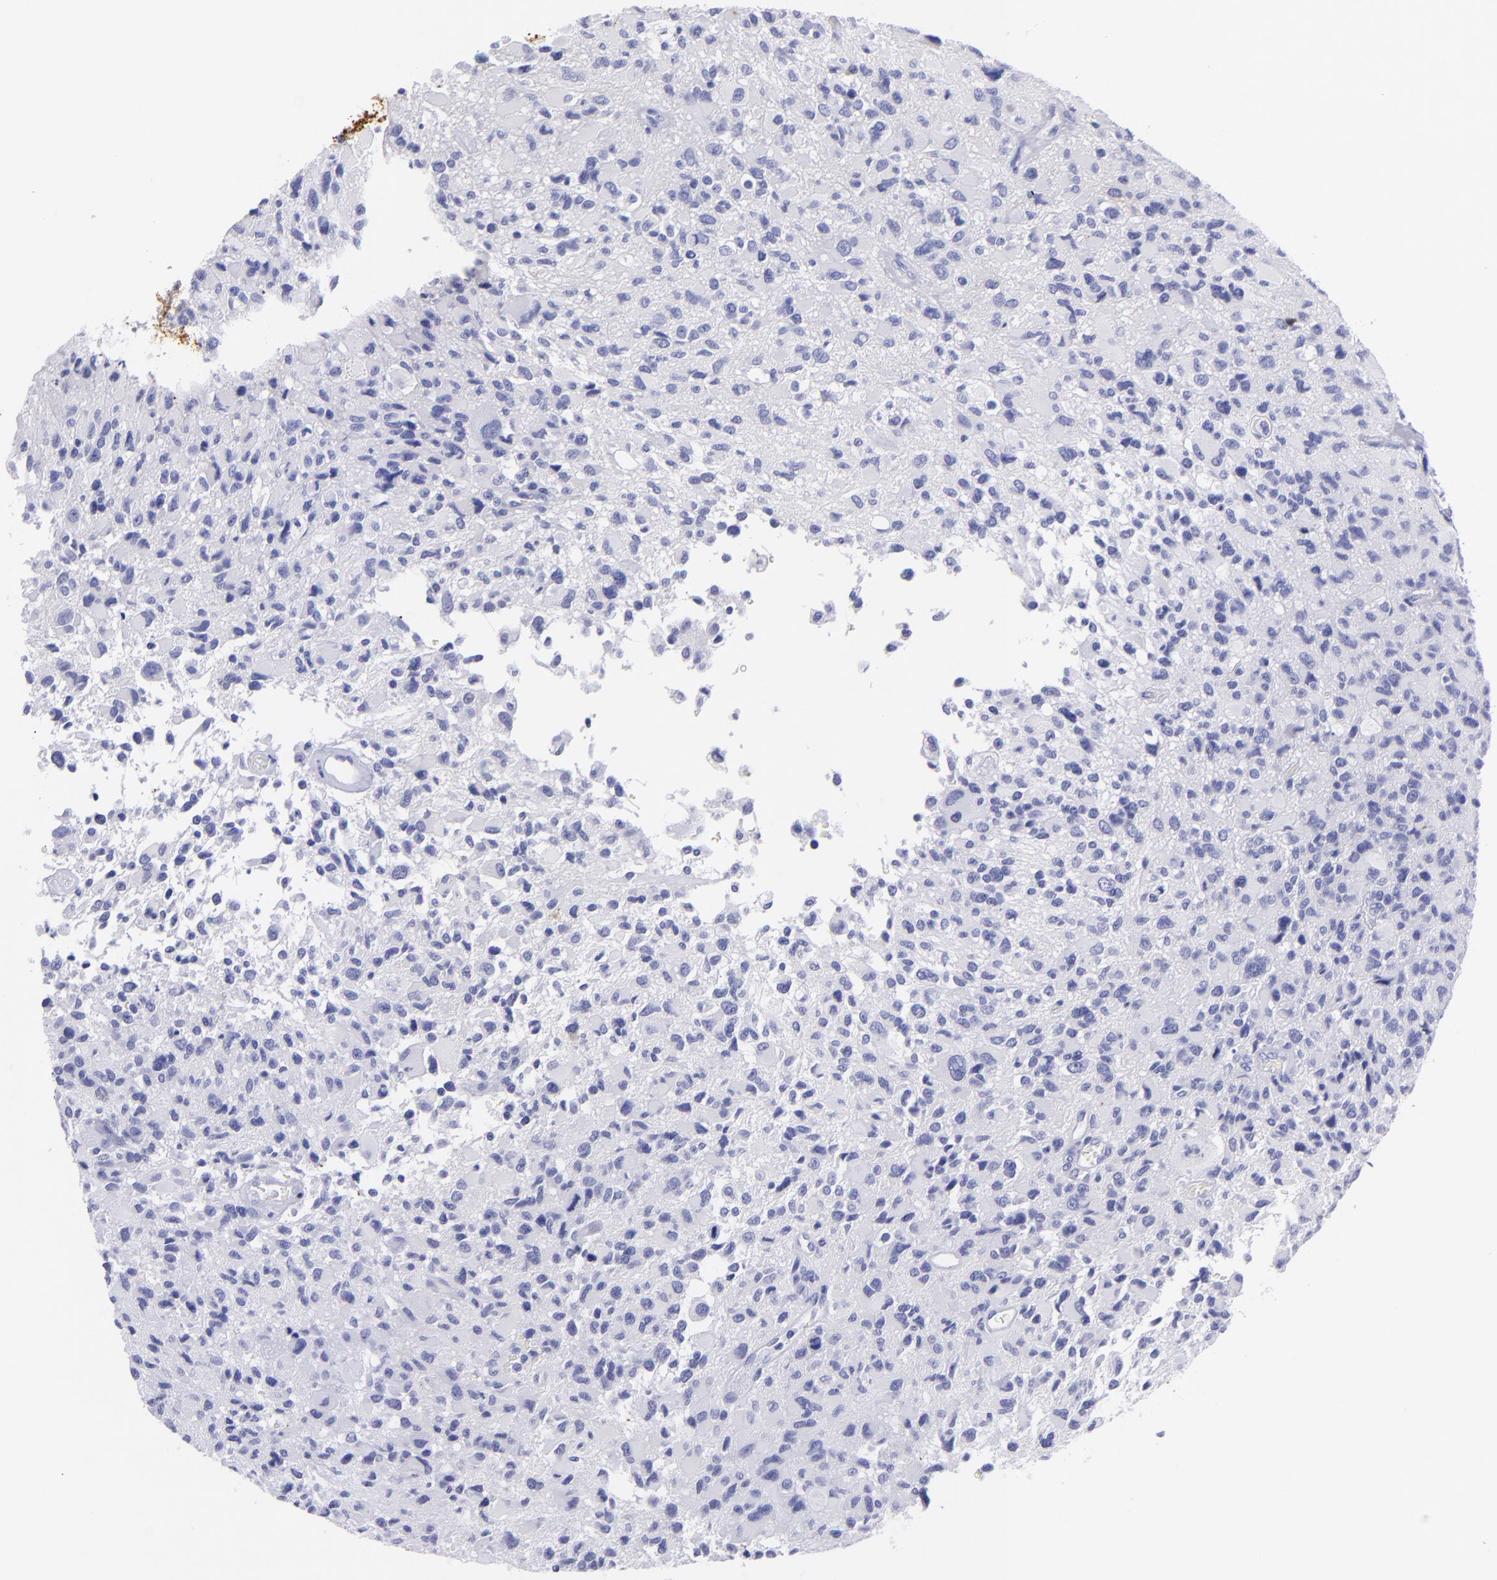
{"staining": {"intensity": "negative", "quantity": "none", "location": "none"}, "tissue": "glioma", "cell_type": "Tumor cells", "image_type": "cancer", "snomed": [{"axis": "morphology", "description": "Glioma, malignant, High grade"}, {"axis": "topography", "description": "Brain"}], "caption": "High magnification brightfield microscopy of glioma stained with DAB (3,3'-diaminobenzidine) (brown) and counterstained with hematoxylin (blue): tumor cells show no significant staining.", "gene": "CNP", "patient": {"sex": "male", "age": 69}}